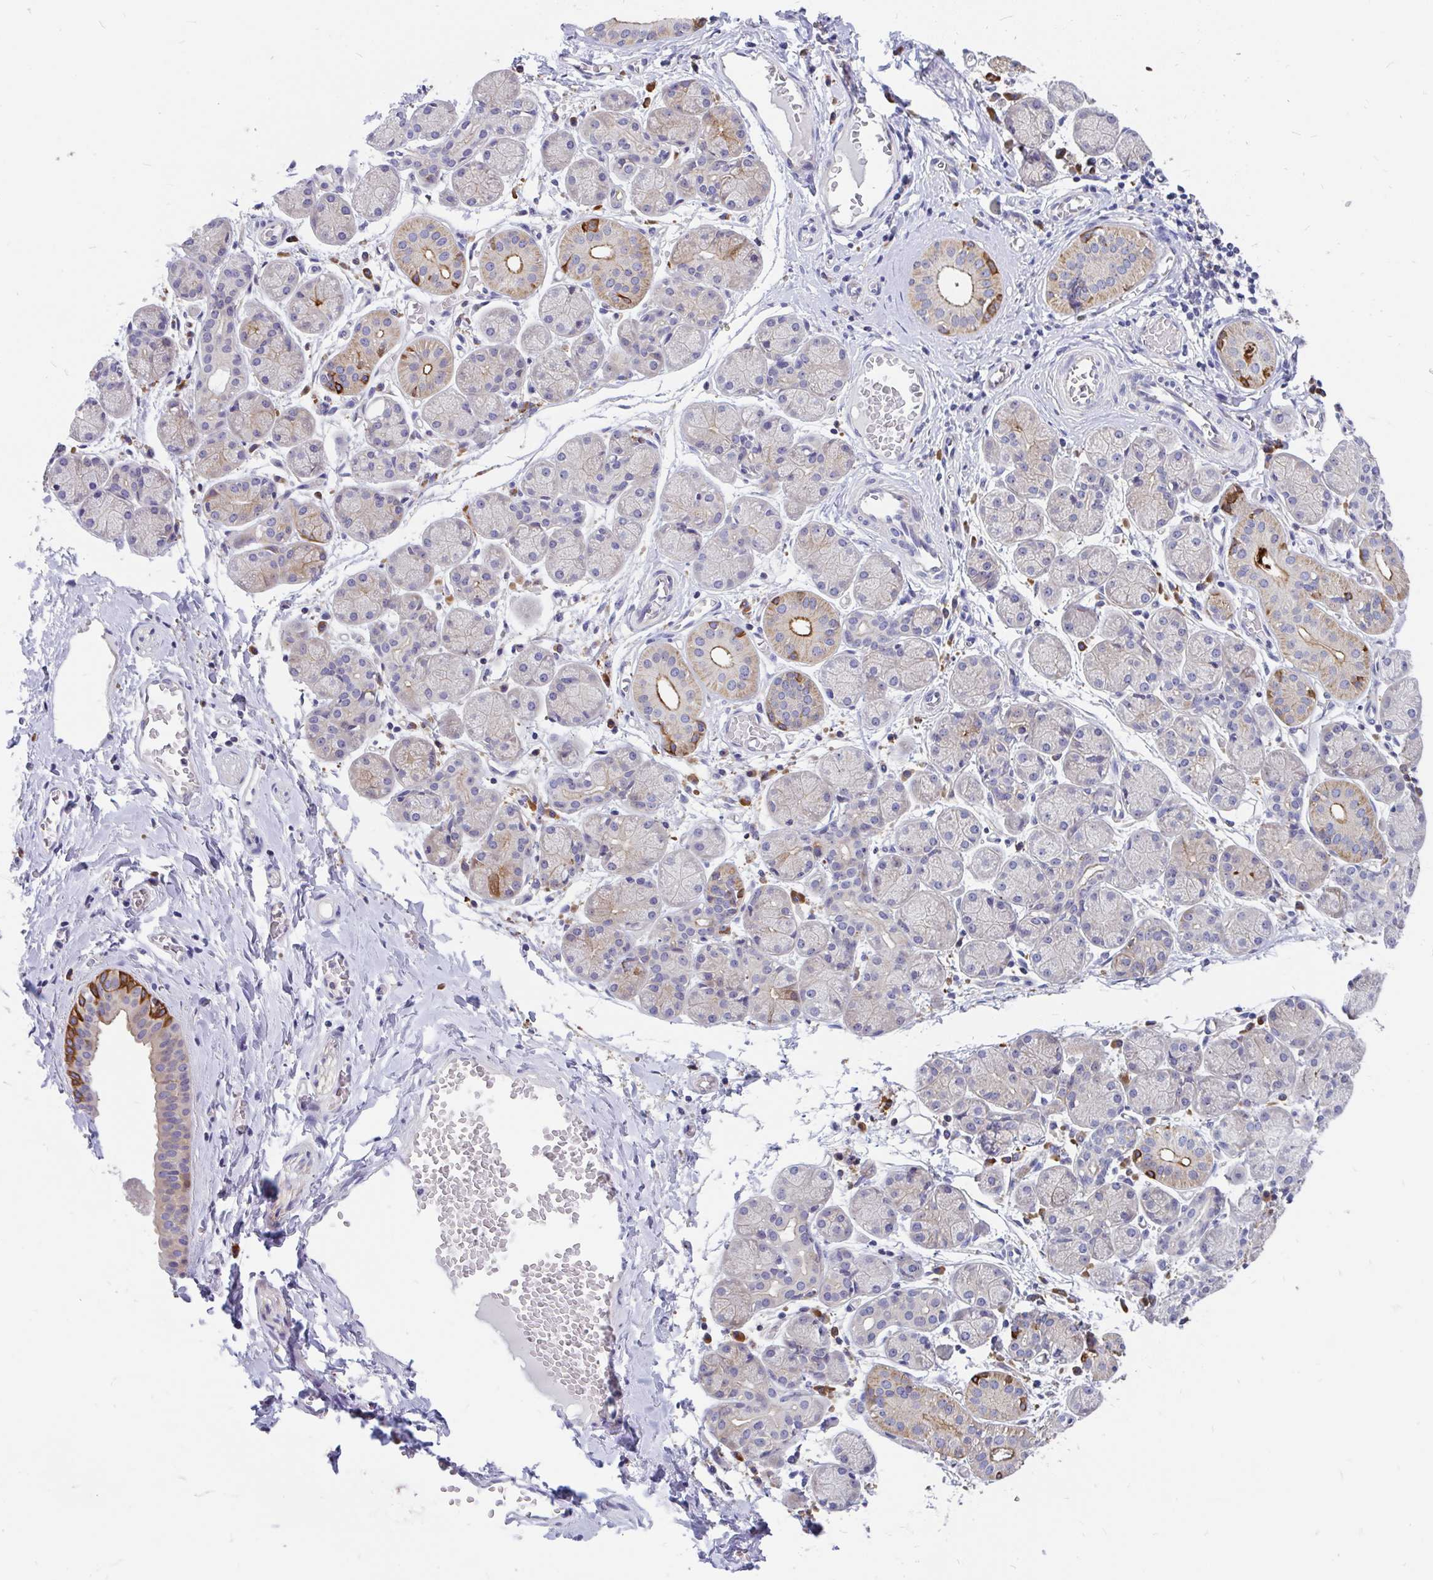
{"staining": {"intensity": "strong", "quantity": "<25%", "location": "cytoplasmic/membranous"}, "tissue": "salivary gland", "cell_type": "Glandular cells", "image_type": "normal", "snomed": [{"axis": "morphology", "description": "Normal tissue, NOS"}, {"axis": "topography", "description": "Salivary gland"}], "caption": "Protein analysis of benign salivary gland demonstrates strong cytoplasmic/membranous positivity in about <25% of glandular cells. (Stains: DAB (3,3'-diaminobenzidine) in brown, nuclei in blue, Microscopy: brightfield microscopy at high magnification).", "gene": "LRRC26", "patient": {"sex": "female", "age": 24}}